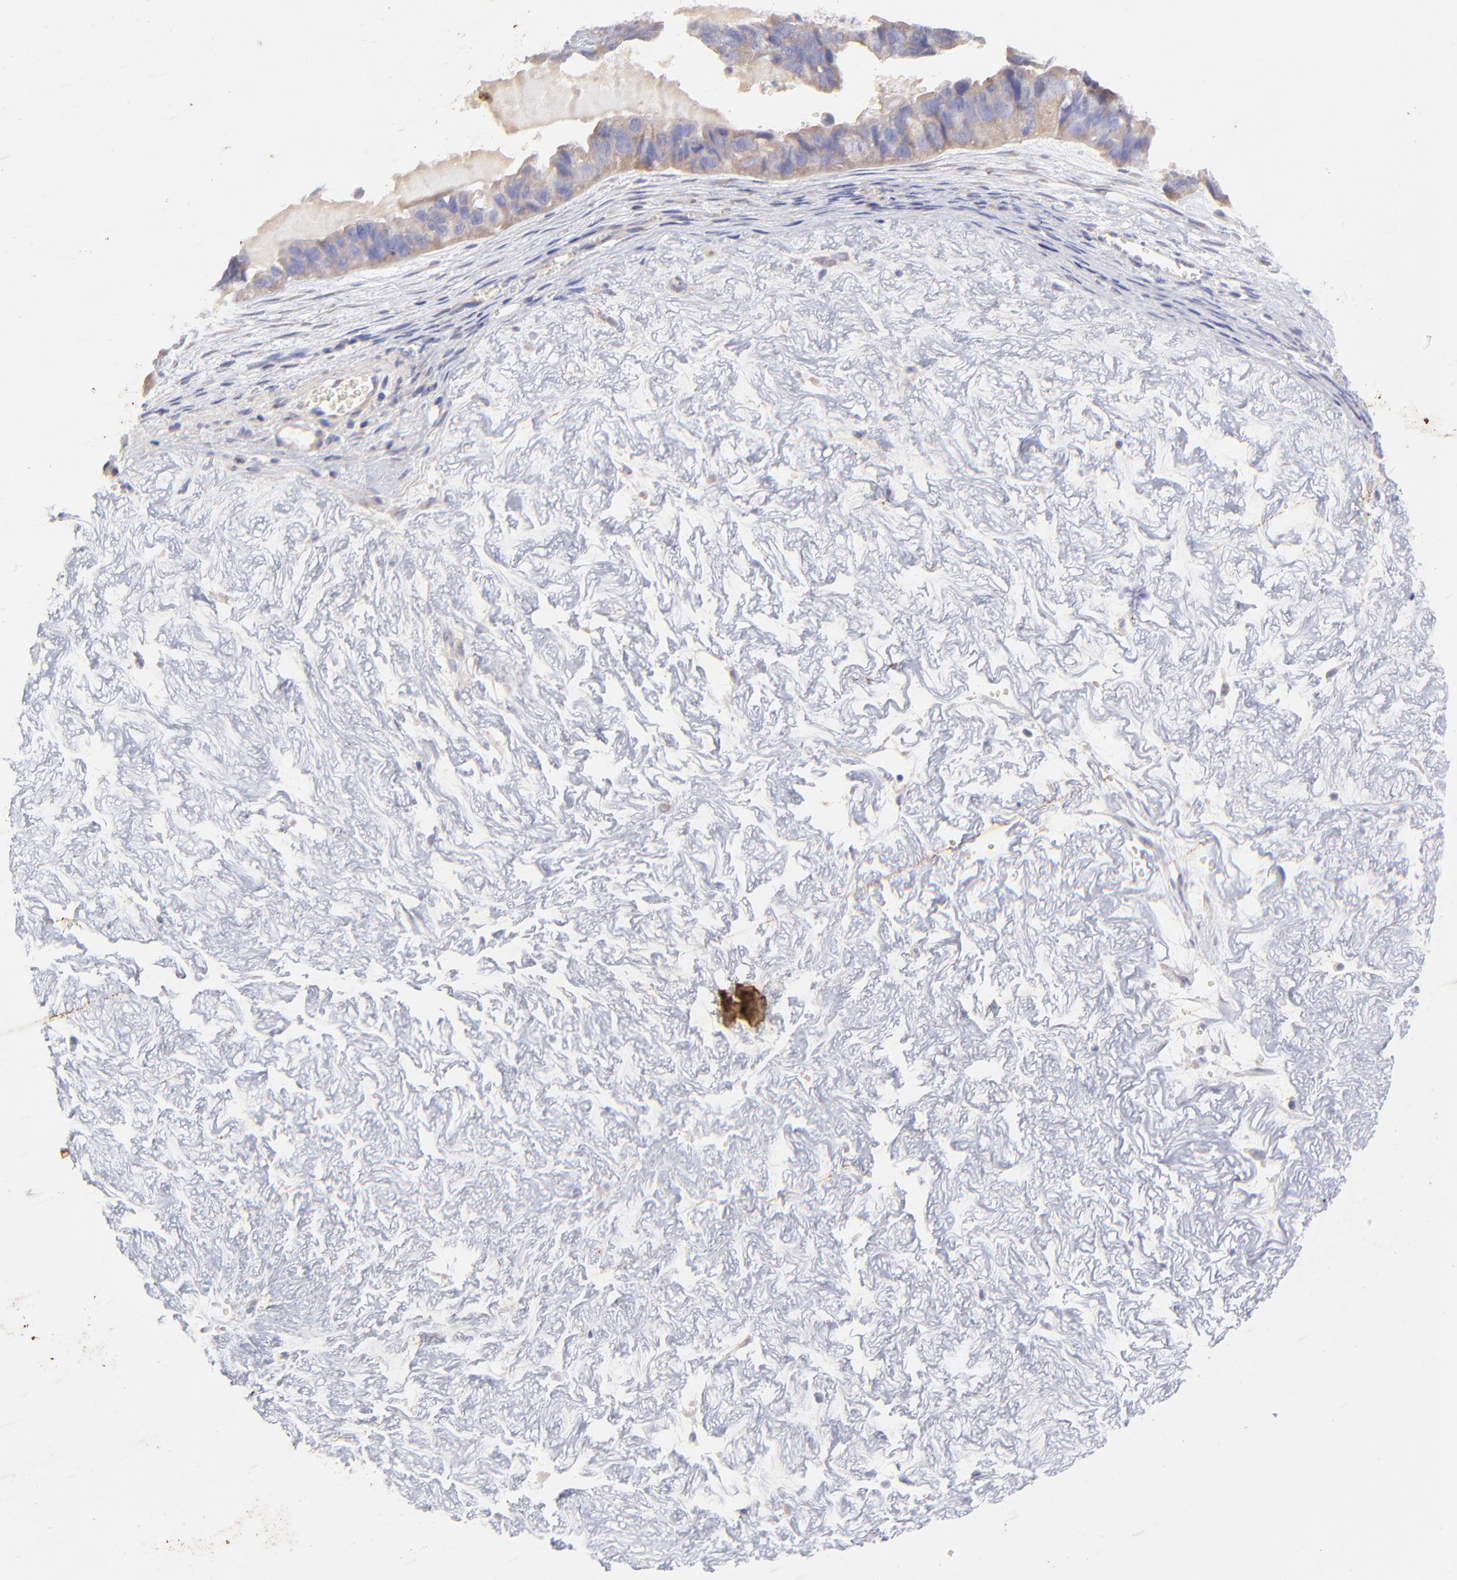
{"staining": {"intensity": "moderate", "quantity": ">75%", "location": "cytoplasmic/membranous"}, "tissue": "ovarian cancer", "cell_type": "Tumor cells", "image_type": "cancer", "snomed": [{"axis": "morphology", "description": "Carcinoma, endometroid"}, {"axis": "topography", "description": "Ovary"}], "caption": "Immunohistochemical staining of human ovarian cancer reveals medium levels of moderate cytoplasmic/membranous protein positivity in about >75% of tumor cells.", "gene": "TNRC6B", "patient": {"sex": "female", "age": 85}}